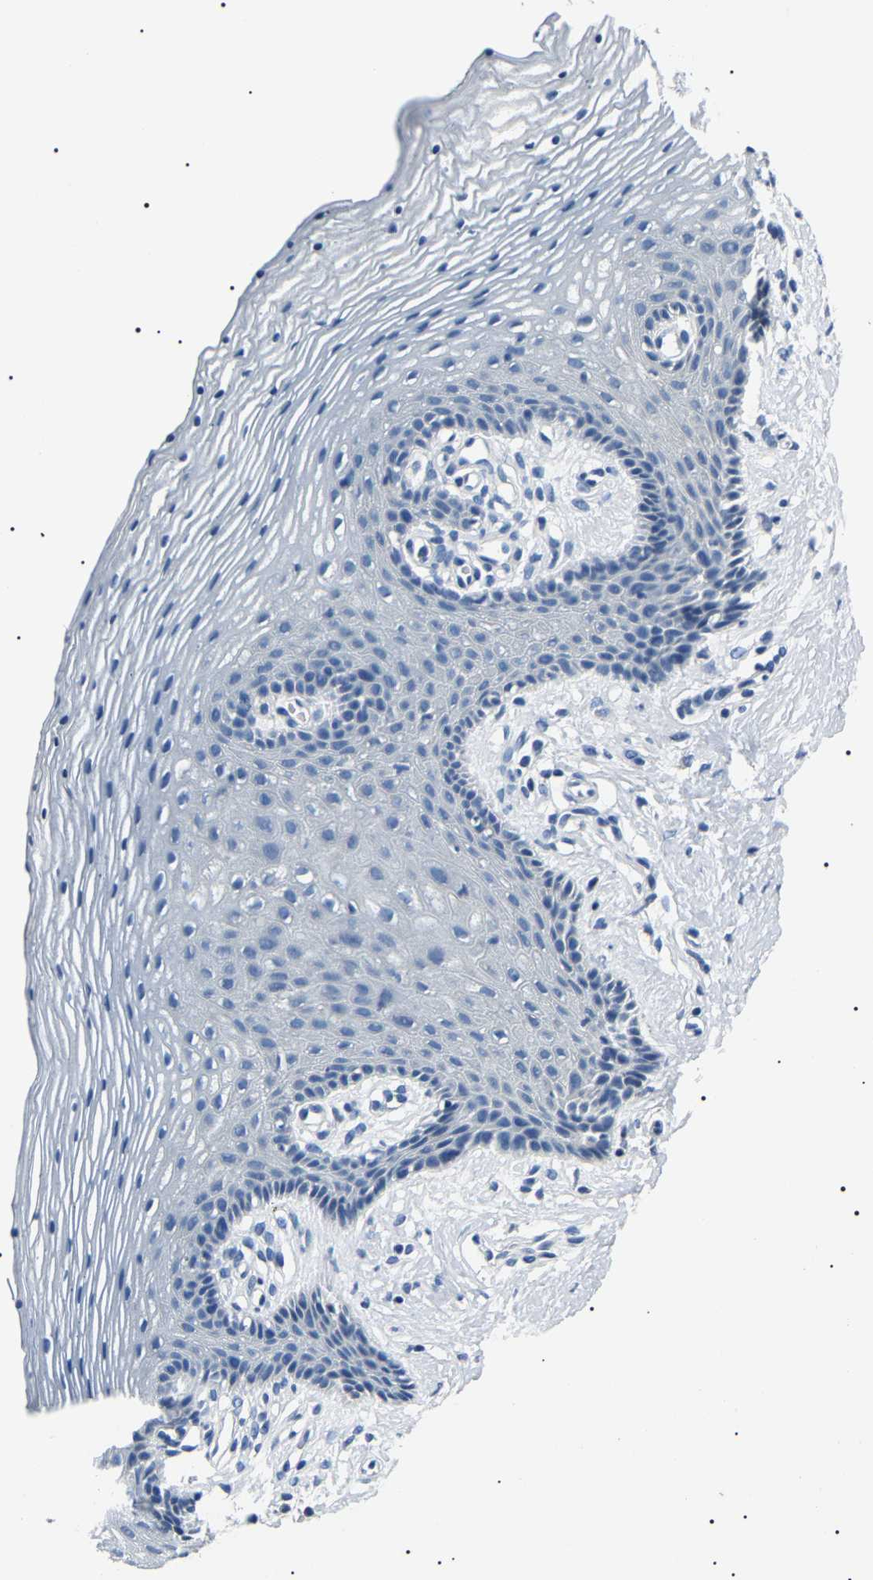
{"staining": {"intensity": "negative", "quantity": "none", "location": "none"}, "tissue": "vagina", "cell_type": "Squamous epithelial cells", "image_type": "normal", "snomed": [{"axis": "morphology", "description": "Normal tissue, NOS"}, {"axis": "topography", "description": "Vagina"}], "caption": "Benign vagina was stained to show a protein in brown. There is no significant positivity in squamous epithelial cells.", "gene": "KLK15", "patient": {"sex": "female", "age": 32}}